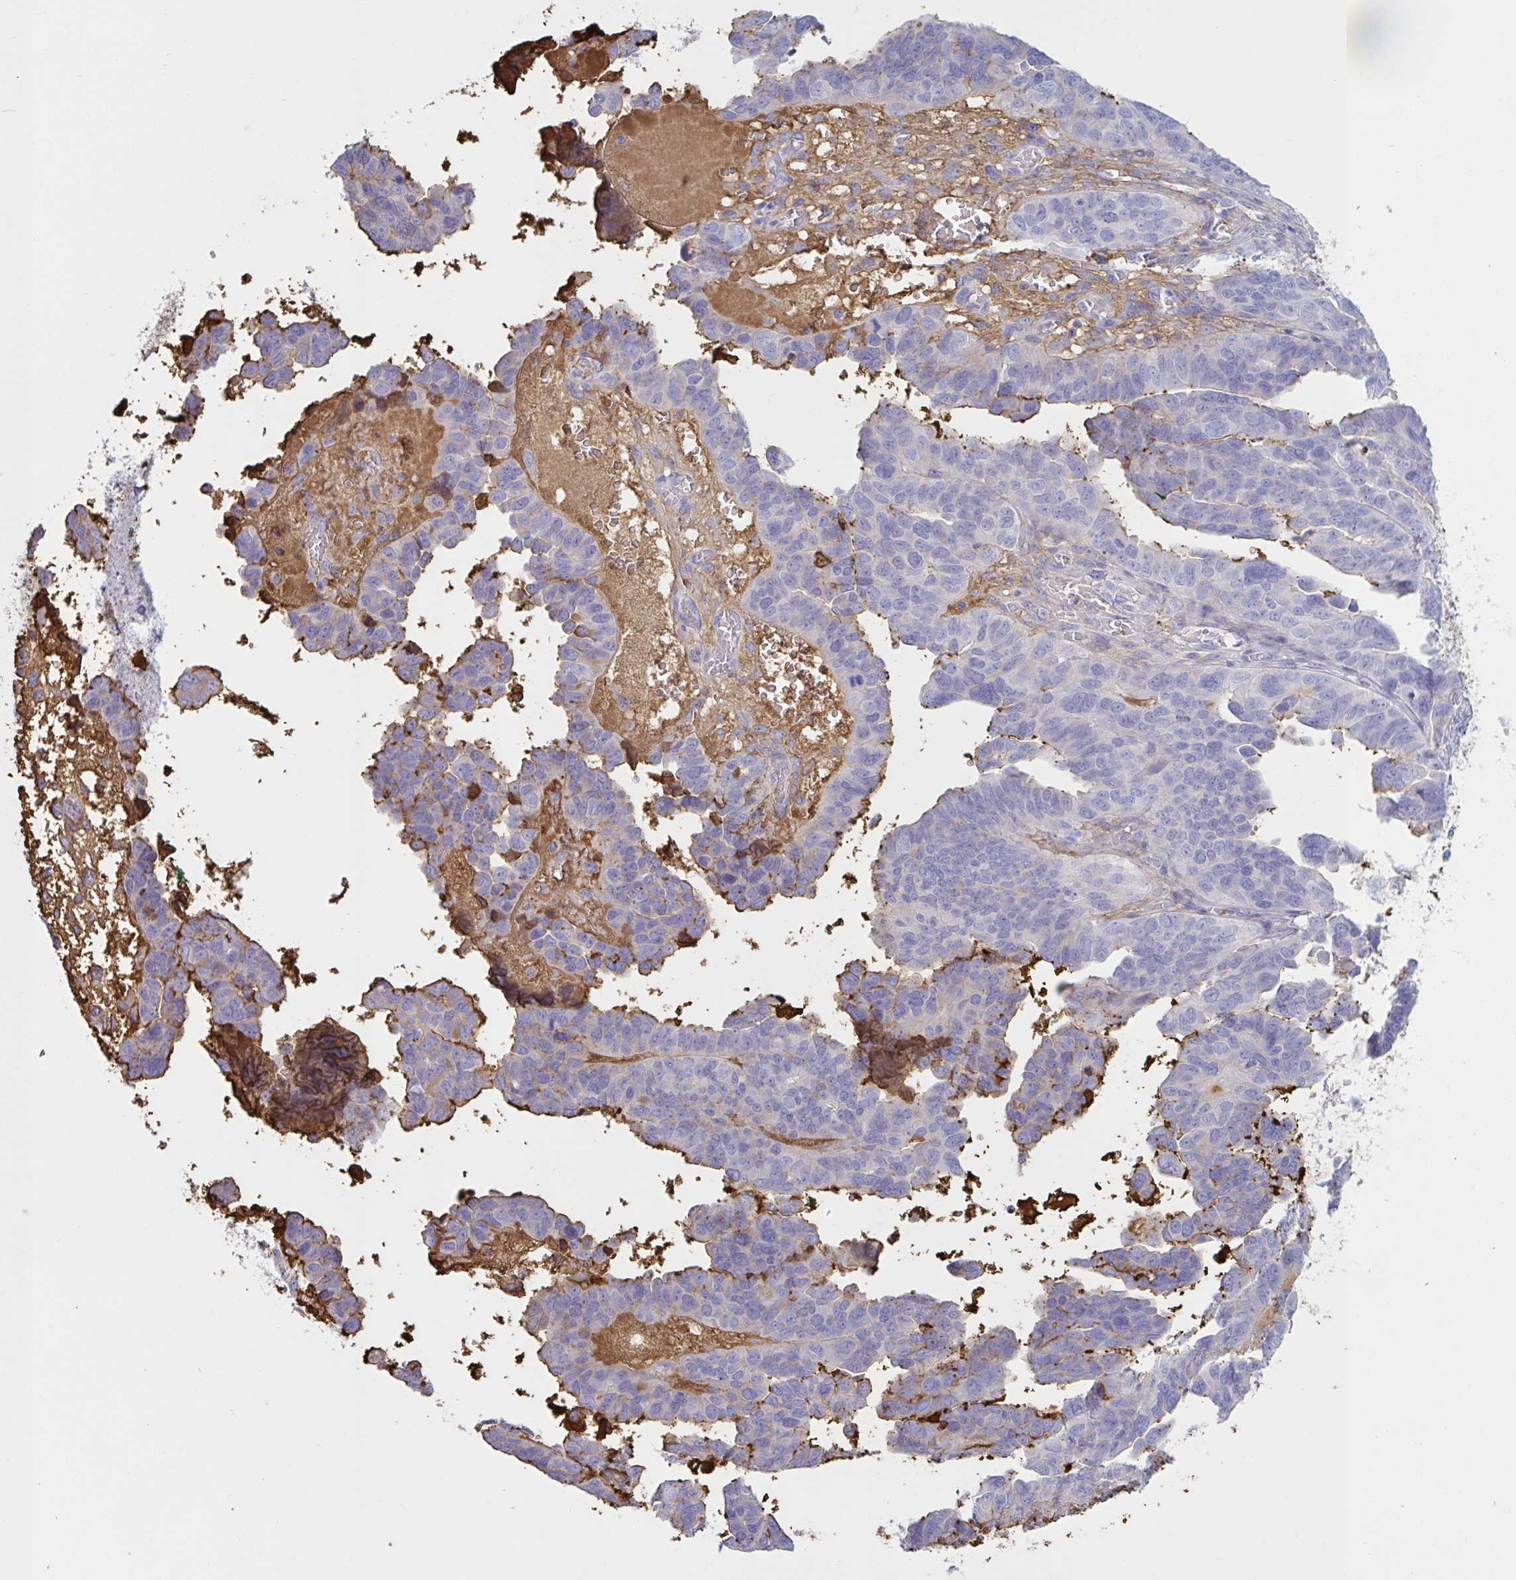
{"staining": {"intensity": "moderate", "quantity": "<25%", "location": "cytoplasmic/membranous"}, "tissue": "ovarian cancer", "cell_type": "Tumor cells", "image_type": "cancer", "snomed": [{"axis": "morphology", "description": "Cystadenocarcinoma, serous, NOS"}, {"axis": "topography", "description": "Ovary"}], "caption": "Serous cystadenocarcinoma (ovarian) stained with a protein marker shows moderate staining in tumor cells.", "gene": "IL1R1", "patient": {"sex": "female", "age": 64}}